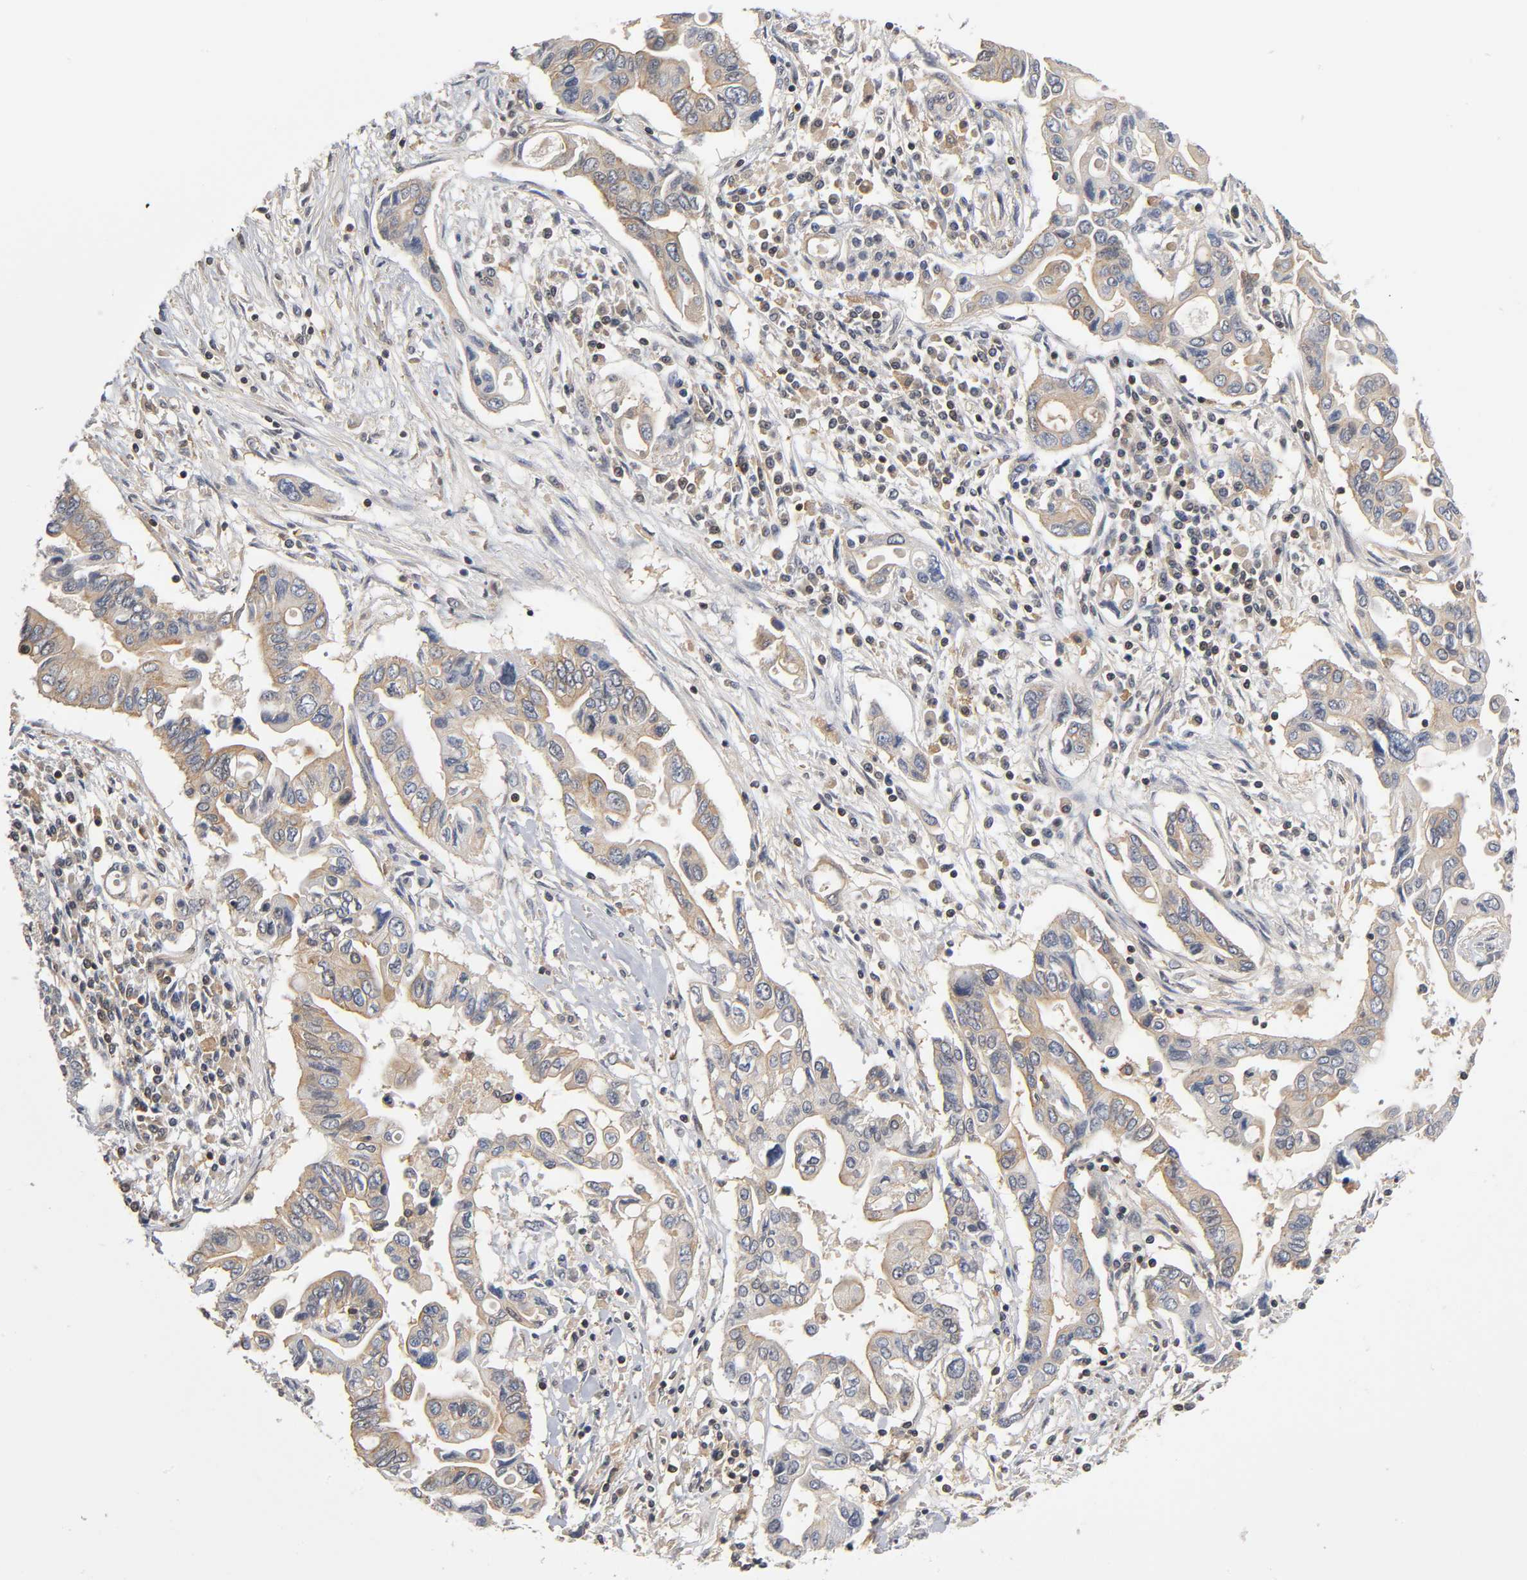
{"staining": {"intensity": "moderate", "quantity": ">75%", "location": "cytoplasmic/membranous"}, "tissue": "pancreatic cancer", "cell_type": "Tumor cells", "image_type": "cancer", "snomed": [{"axis": "morphology", "description": "Adenocarcinoma, NOS"}, {"axis": "topography", "description": "Pancreas"}], "caption": "This histopathology image exhibits pancreatic cancer stained with immunohistochemistry to label a protein in brown. The cytoplasmic/membranous of tumor cells show moderate positivity for the protein. Nuclei are counter-stained blue.", "gene": "ACTR2", "patient": {"sex": "female", "age": 57}}